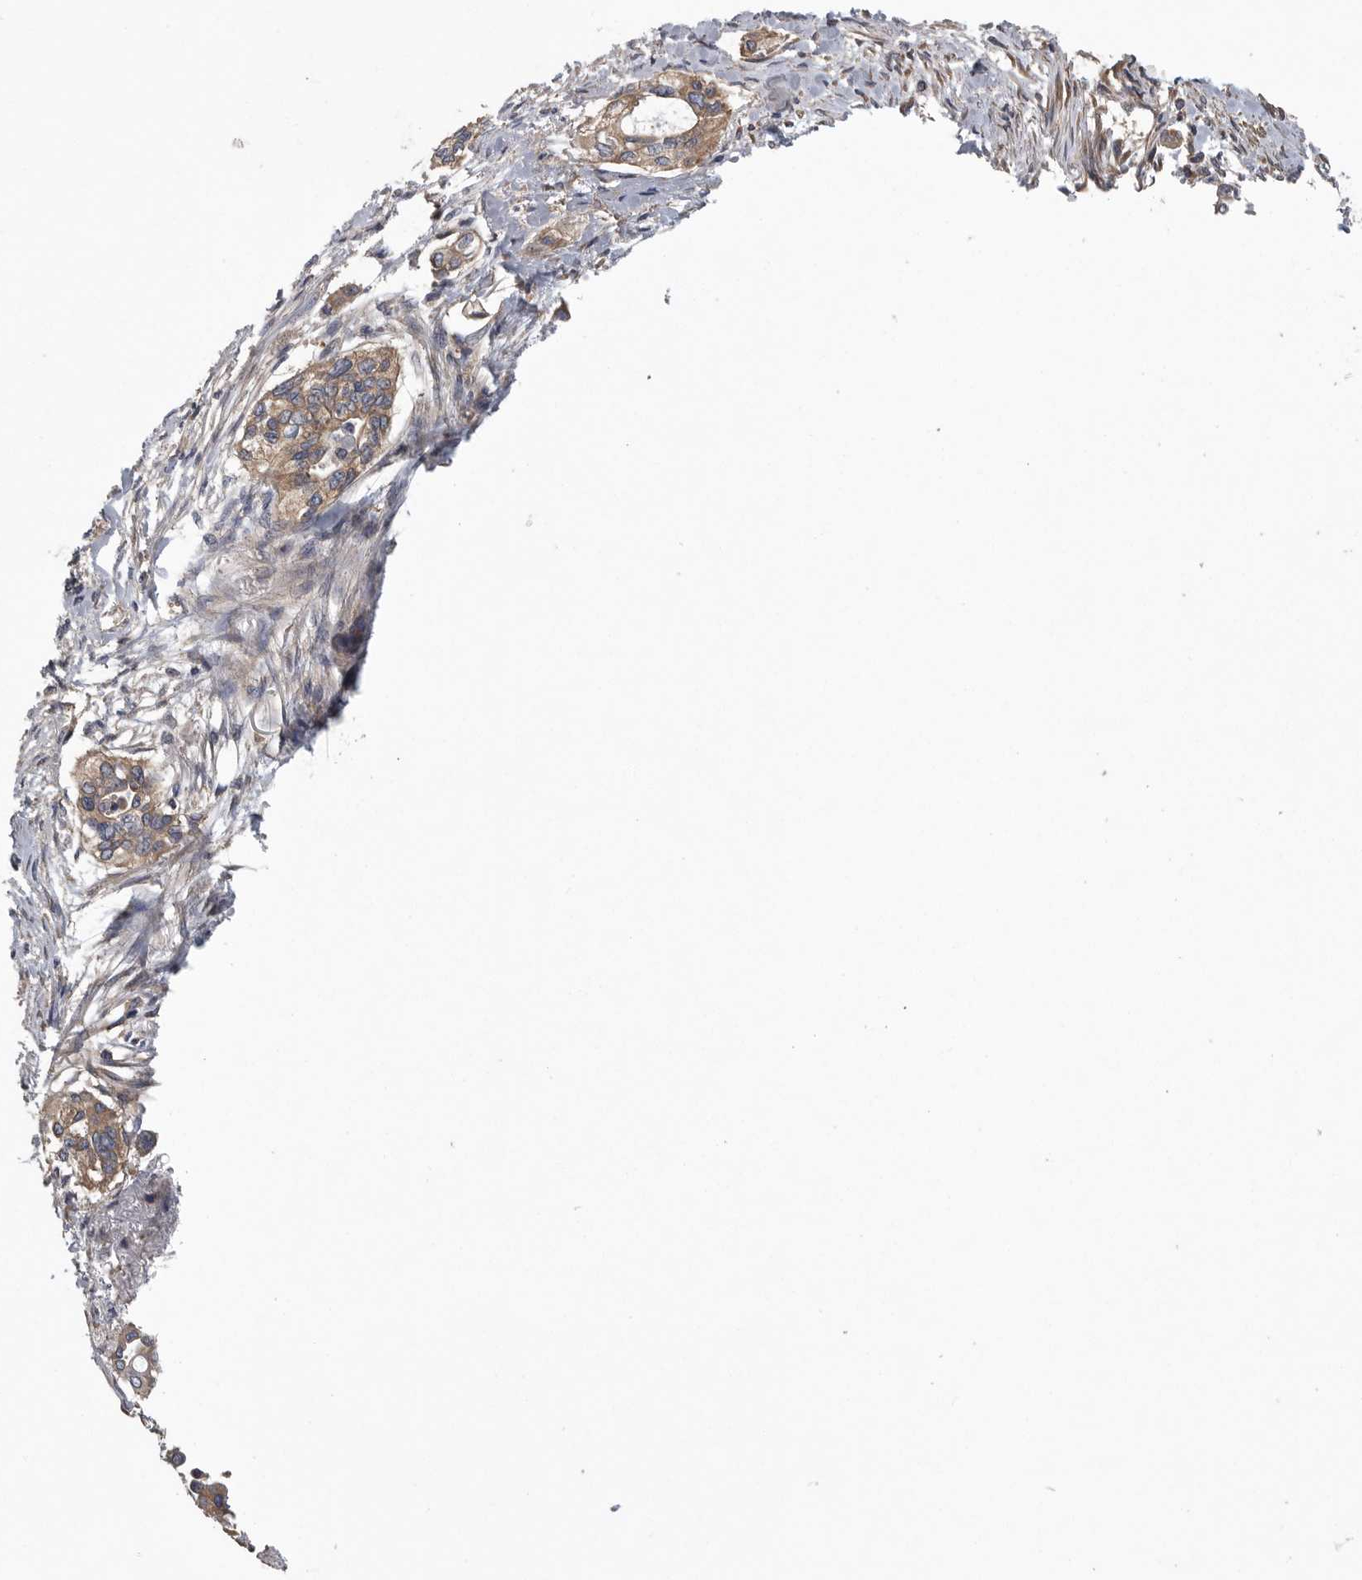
{"staining": {"intensity": "moderate", "quantity": ">75%", "location": "cytoplasmic/membranous"}, "tissue": "pancreatic cancer", "cell_type": "Tumor cells", "image_type": "cancer", "snomed": [{"axis": "morphology", "description": "Adenocarcinoma, NOS"}, {"axis": "topography", "description": "Pancreas"}], "caption": "Immunohistochemical staining of human adenocarcinoma (pancreatic) reveals moderate cytoplasmic/membranous protein staining in approximately >75% of tumor cells.", "gene": "OXR1", "patient": {"sex": "female", "age": 60}}